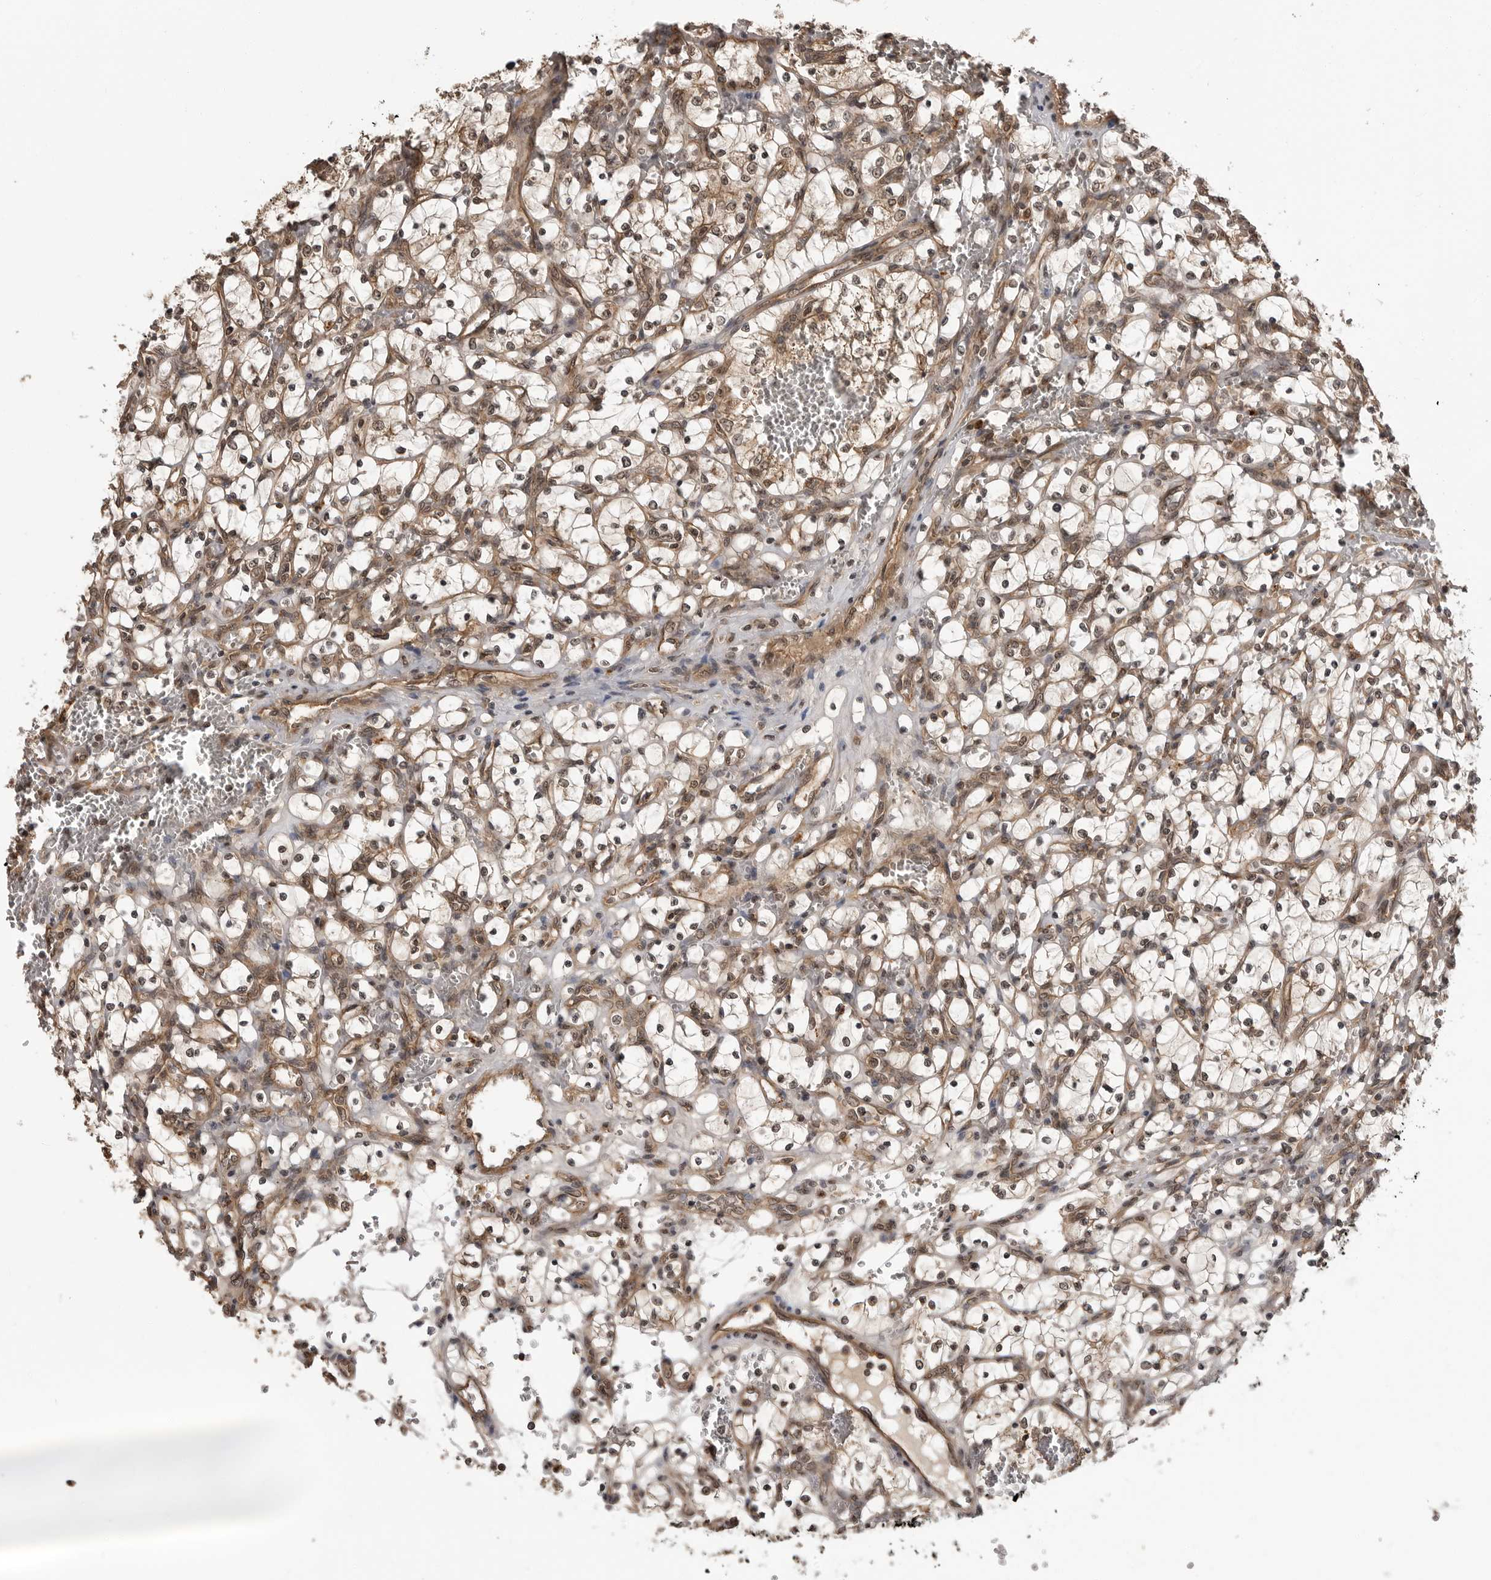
{"staining": {"intensity": "moderate", "quantity": "25%-75%", "location": "nuclear"}, "tissue": "renal cancer", "cell_type": "Tumor cells", "image_type": "cancer", "snomed": [{"axis": "morphology", "description": "Adenocarcinoma, NOS"}, {"axis": "topography", "description": "Kidney"}], "caption": "A brown stain highlights moderate nuclear staining of a protein in renal adenocarcinoma tumor cells. The protein is stained brown, and the nuclei are stained in blue (DAB IHC with brightfield microscopy, high magnification).", "gene": "IL24", "patient": {"sex": "female", "age": 69}}